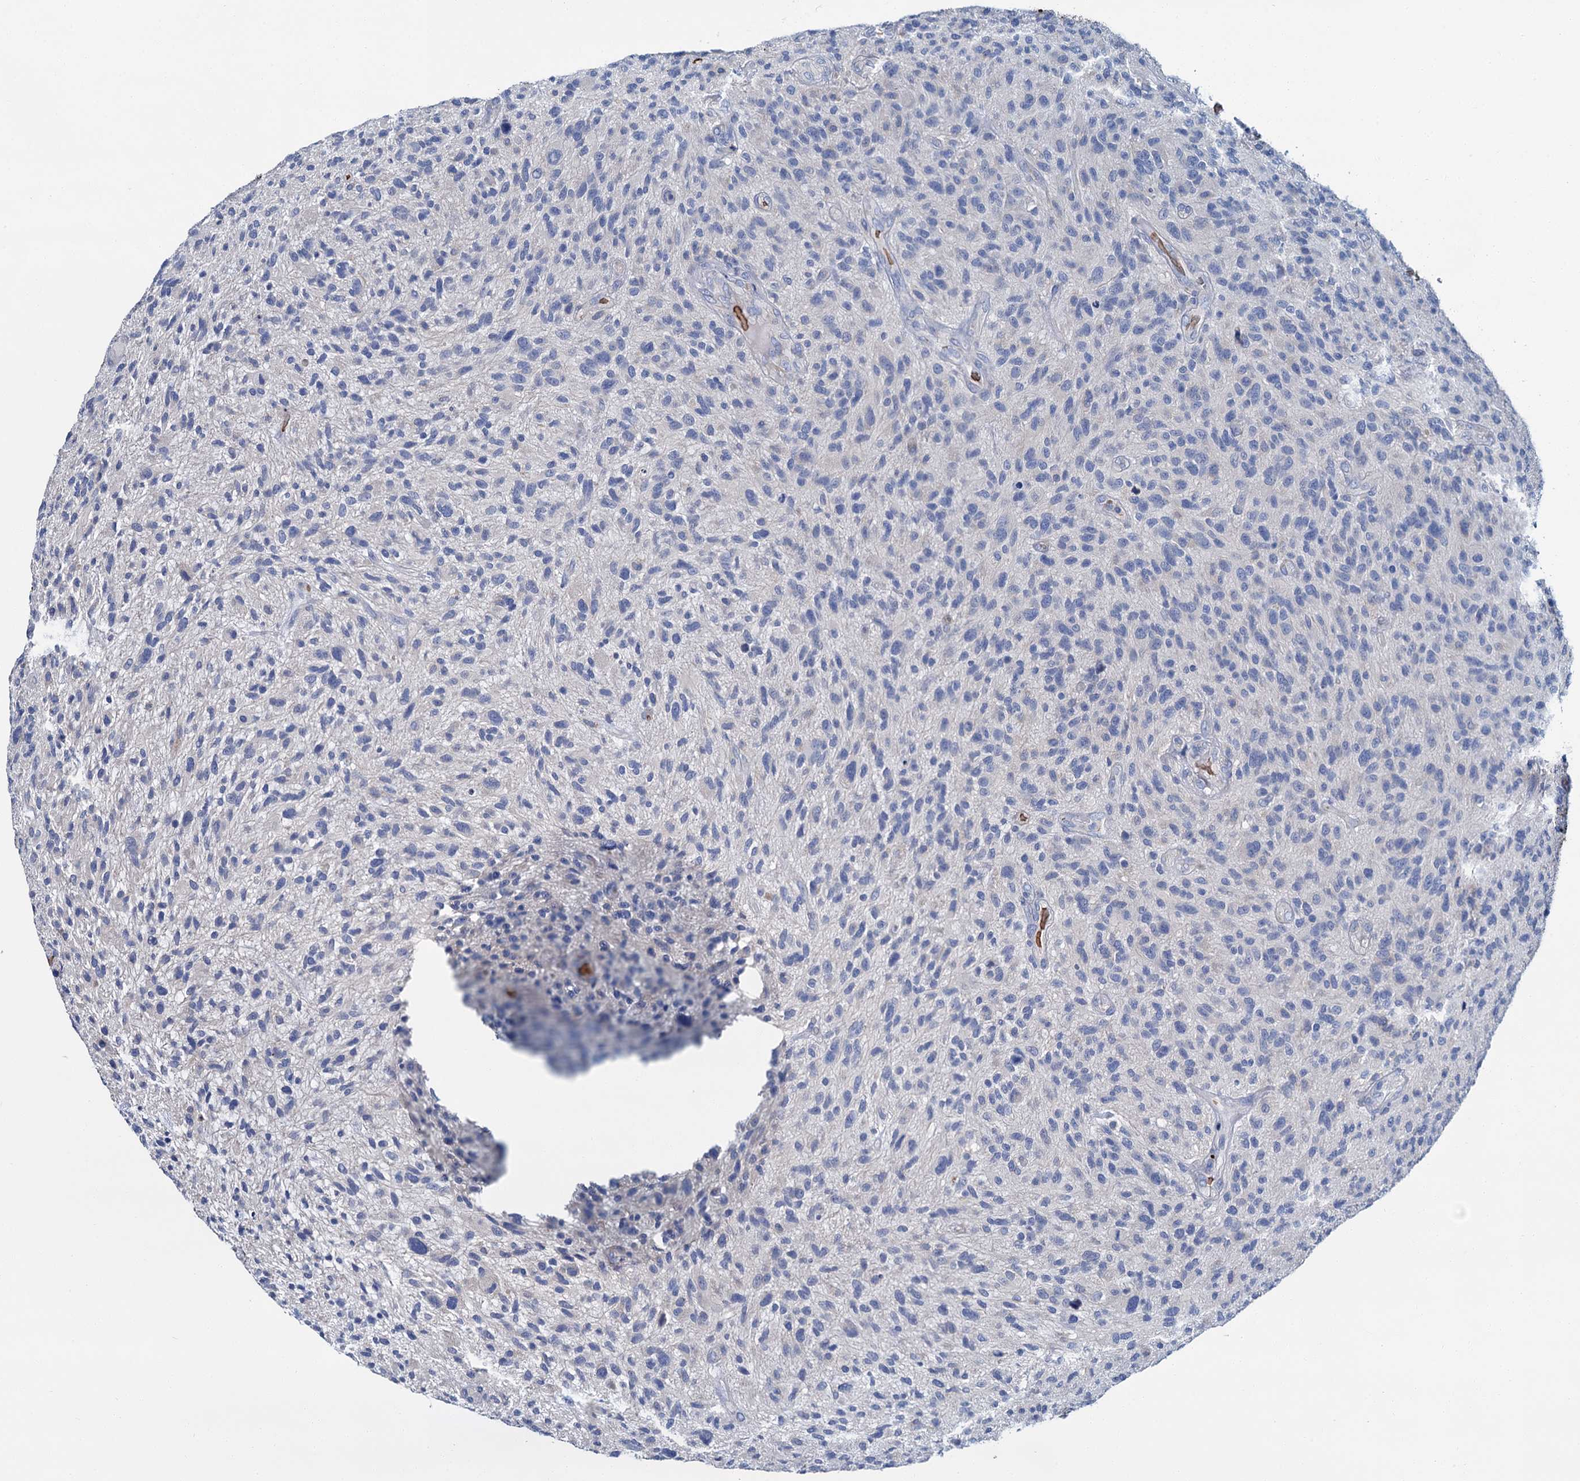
{"staining": {"intensity": "negative", "quantity": "none", "location": "none"}, "tissue": "glioma", "cell_type": "Tumor cells", "image_type": "cancer", "snomed": [{"axis": "morphology", "description": "Glioma, malignant, High grade"}, {"axis": "topography", "description": "Brain"}], "caption": "IHC image of human malignant high-grade glioma stained for a protein (brown), which displays no positivity in tumor cells.", "gene": "ATG2A", "patient": {"sex": "male", "age": 47}}